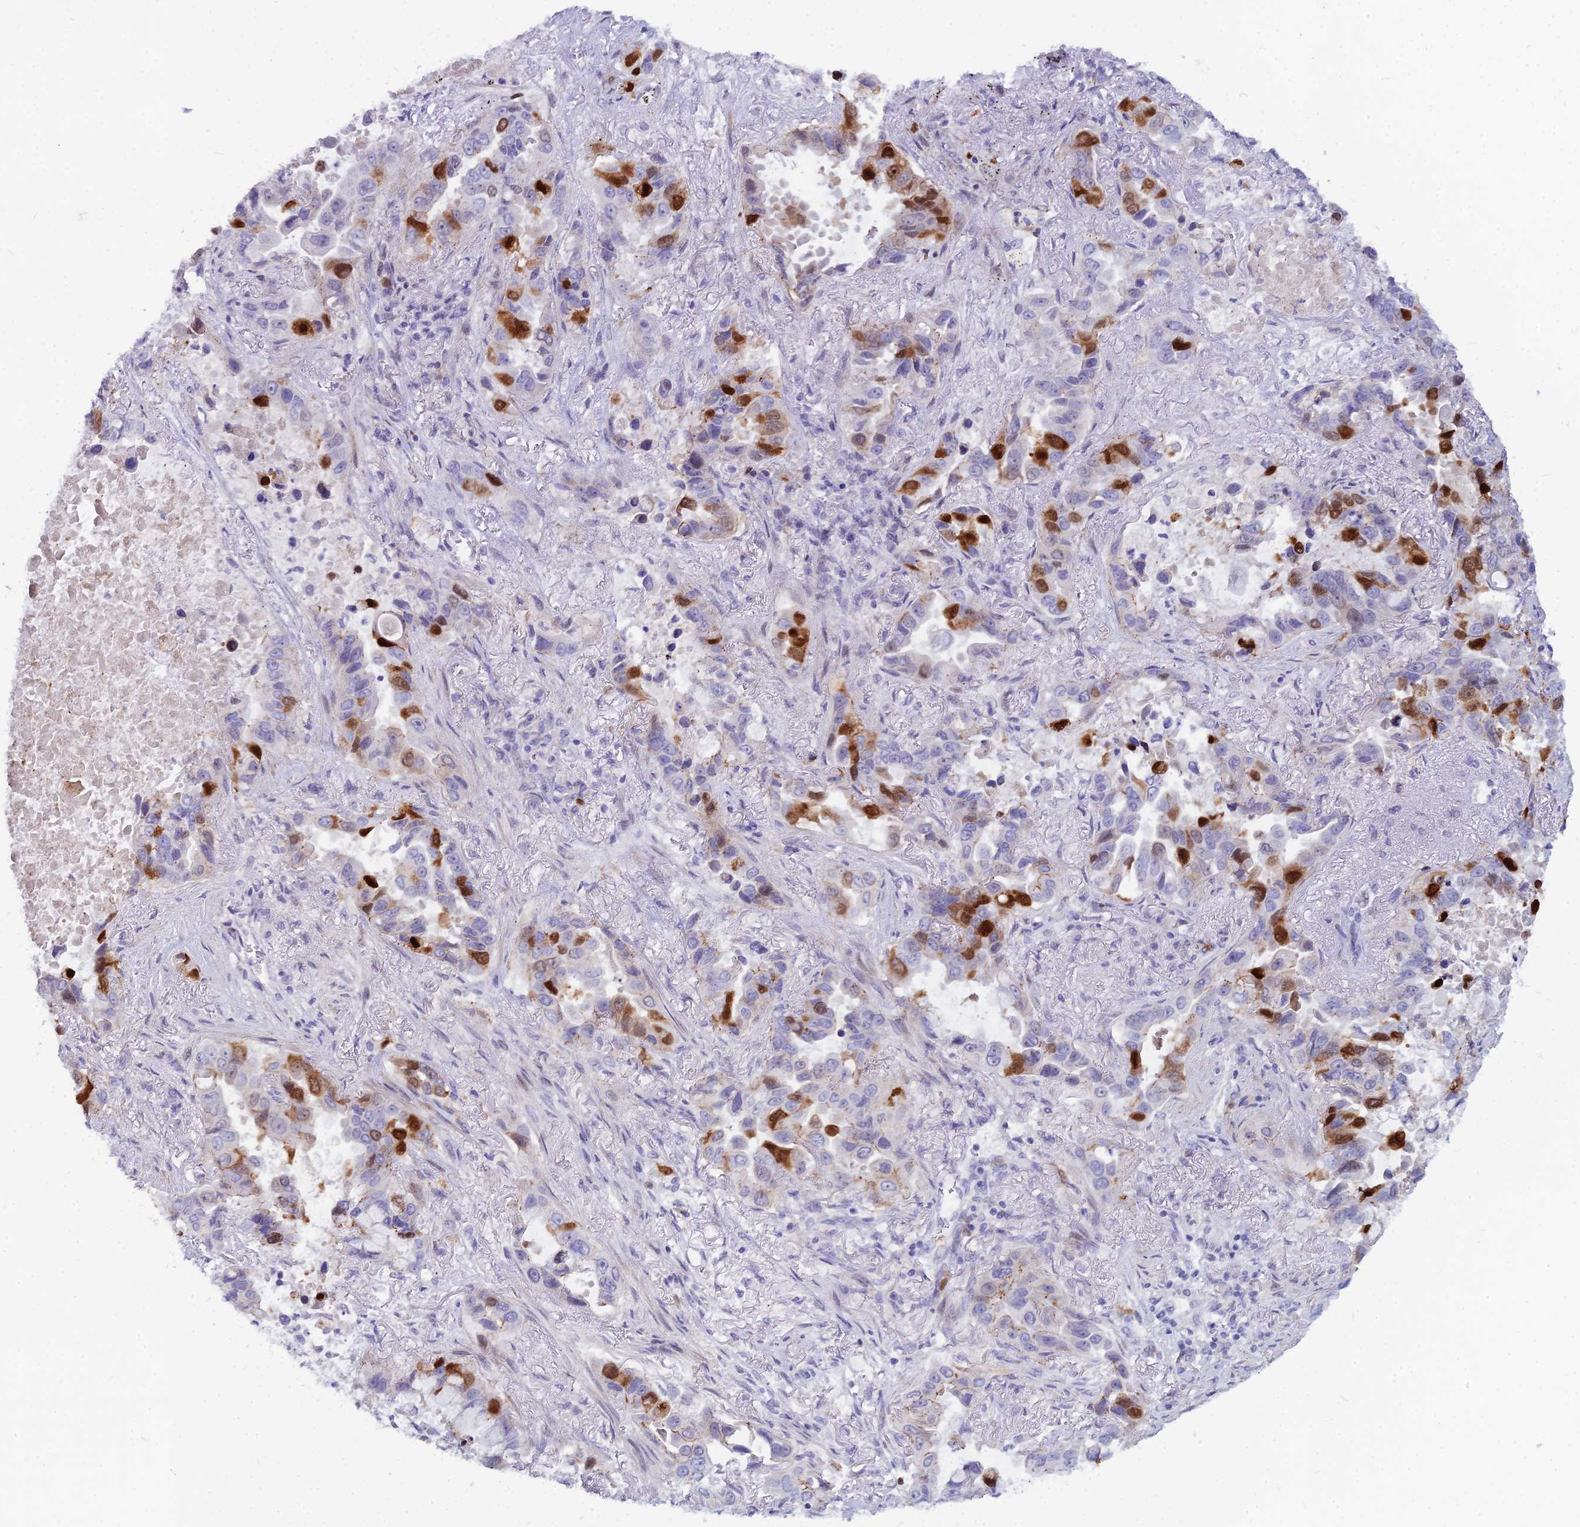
{"staining": {"intensity": "strong", "quantity": "<25%", "location": "nuclear"}, "tissue": "lung cancer", "cell_type": "Tumor cells", "image_type": "cancer", "snomed": [{"axis": "morphology", "description": "Adenocarcinoma, NOS"}, {"axis": "topography", "description": "Lung"}], "caption": "Tumor cells show medium levels of strong nuclear staining in approximately <25% of cells in human lung cancer.", "gene": "NUSAP1", "patient": {"sex": "male", "age": 64}}